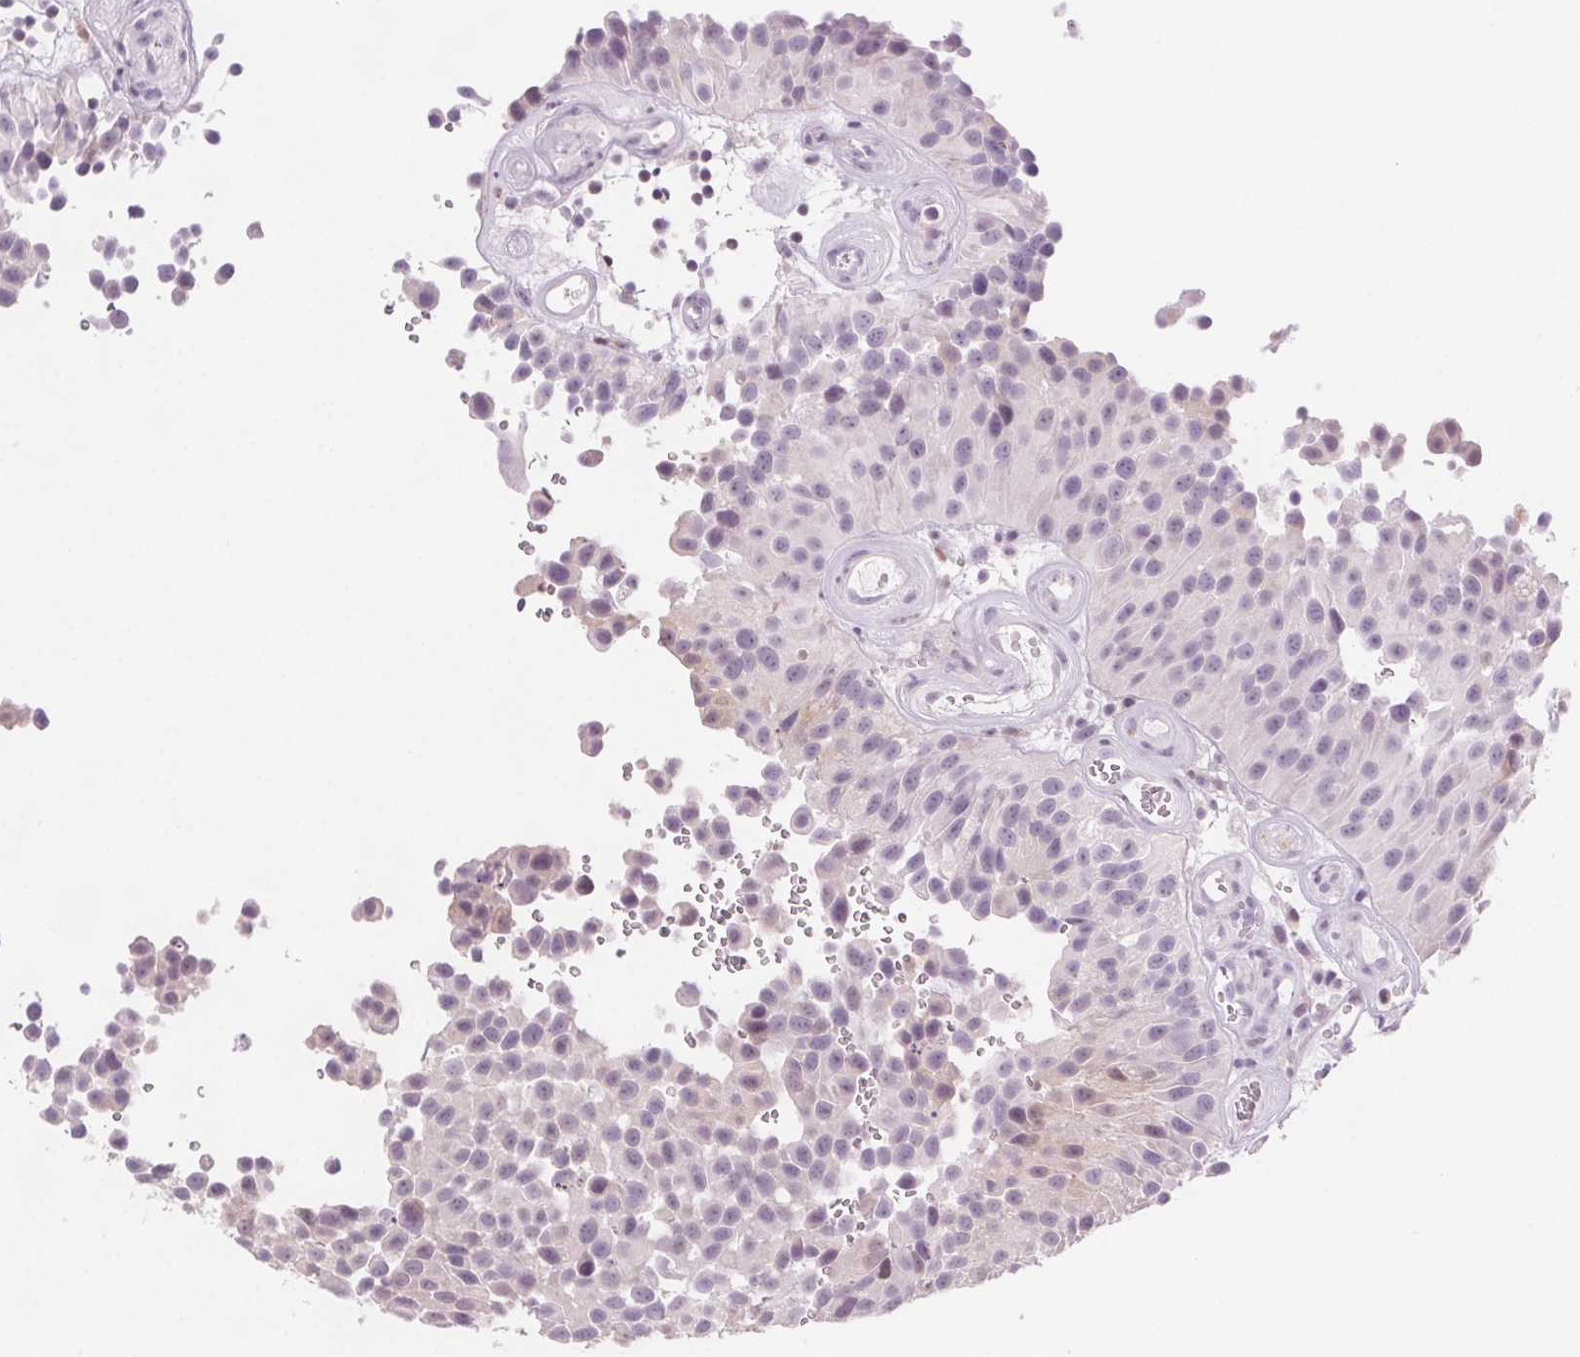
{"staining": {"intensity": "moderate", "quantity": "<25%", "location": "cytoplasmic/membranous"}, "tissue": "urothelial cancer", "cell_type": "Tumor cells", "image_type": "cancer", "snomed": [{"axis": "morphology", "description": "Urothelial carcinoma, Low grade"}, {"axis": "topography", "description": "Urinary bladder"}], "caption": "An image of human urothelial cancer stained for a protein displays moderate cytoplasmic/membranous brown staining in tumor cells.", "gene": "SLC6A19", "patient": {"sex": "male", "age": 76}}